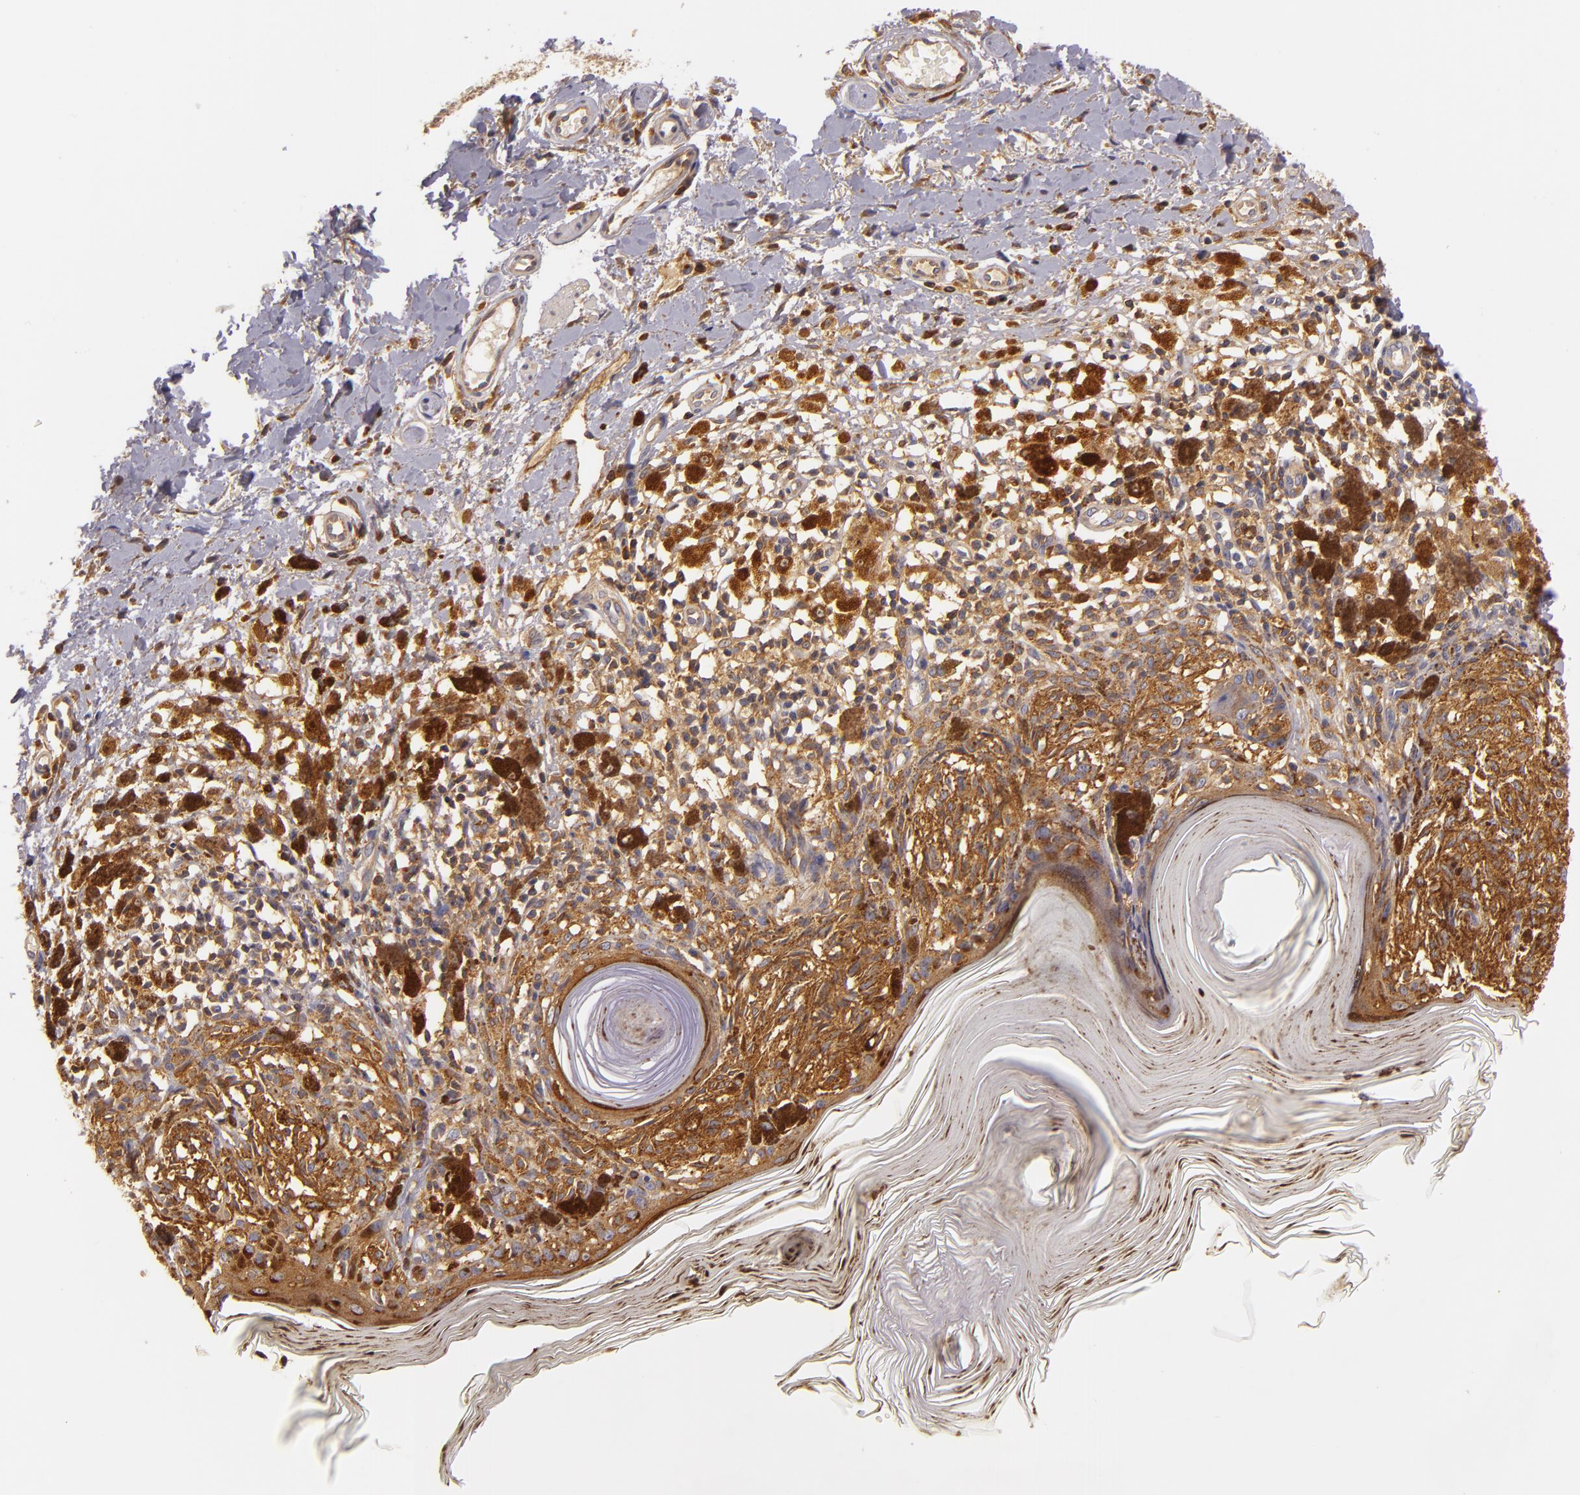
{"staining": {"intensity": "strong", "quantity": ">75%", "location": "cytoplasmic/membranous"}, "tissue": "melanoma", "cell_type": "Tumor cells", "image_type": "cancer", "snomed": [{"axis": "morphology", "description": "Malignant melanoma, NOS"}, {"axis": "topography", "description": "Skin"}], "caption": "Protein staining by IHC reveals strong cytoplasmic/membranous positivity in approximately >75% of tumor cells in melanoma.", "gene": "TOM1", "patient": {"sex": "male", "age": 88}}